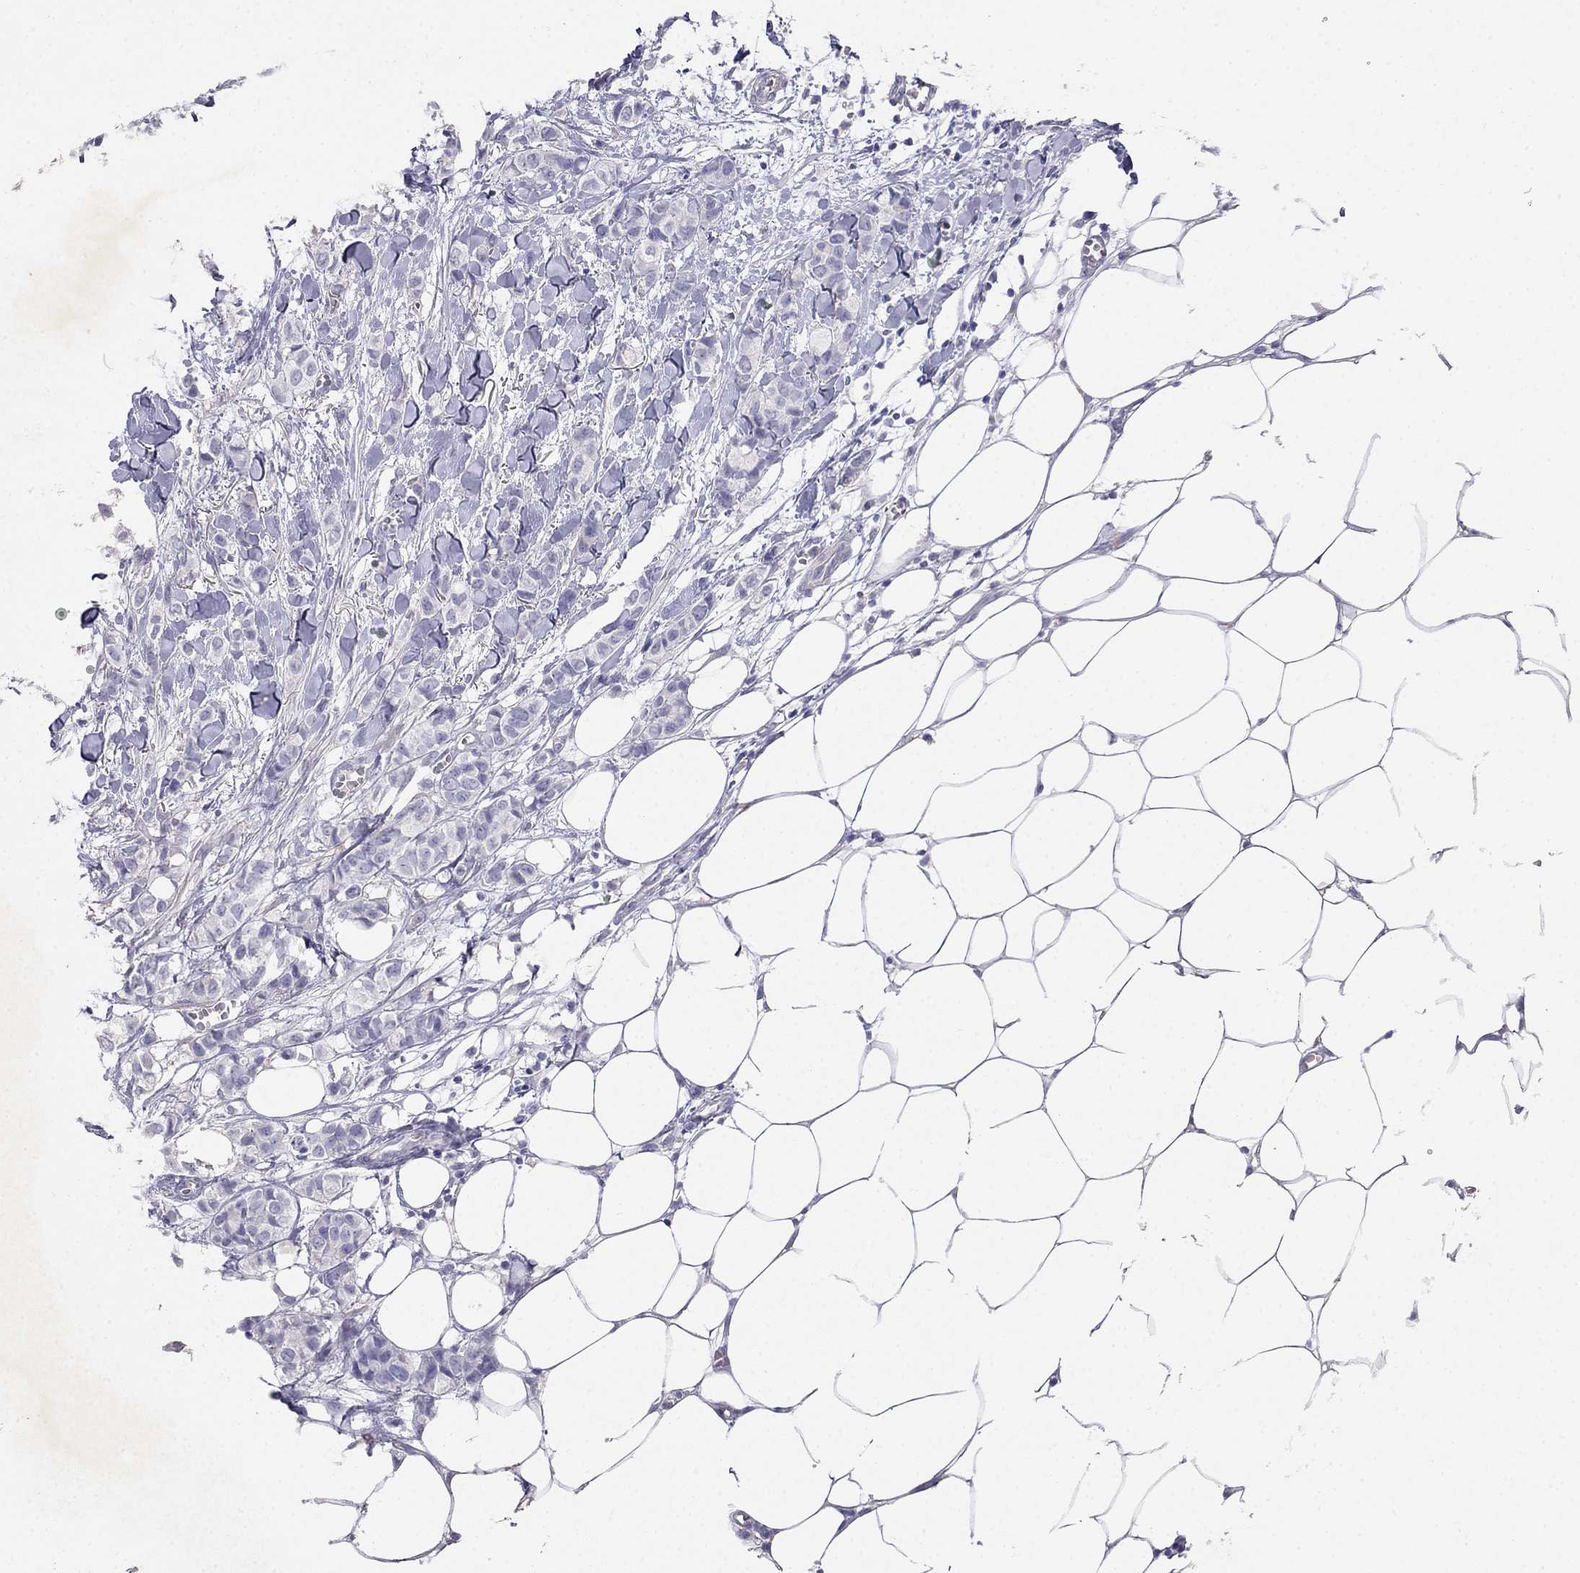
{"staining": {"intensity": "negative", "quantity": "none", "location": "none"}, "tissue": "breast cancer", "cell_type": "Tumor cells", "image_type": "cancer", "snomed": [{"axis": "morphology", "description": "Duct carcinoma"}, {"axis": "topography", "description": "Breast"}], "caption": "Photomicrograph shows no significant protein staining in tumor cells of breast invasive ductal carcinoma.", "gene": "LY6H", "patient": {"sex": "female", "age": 85}}